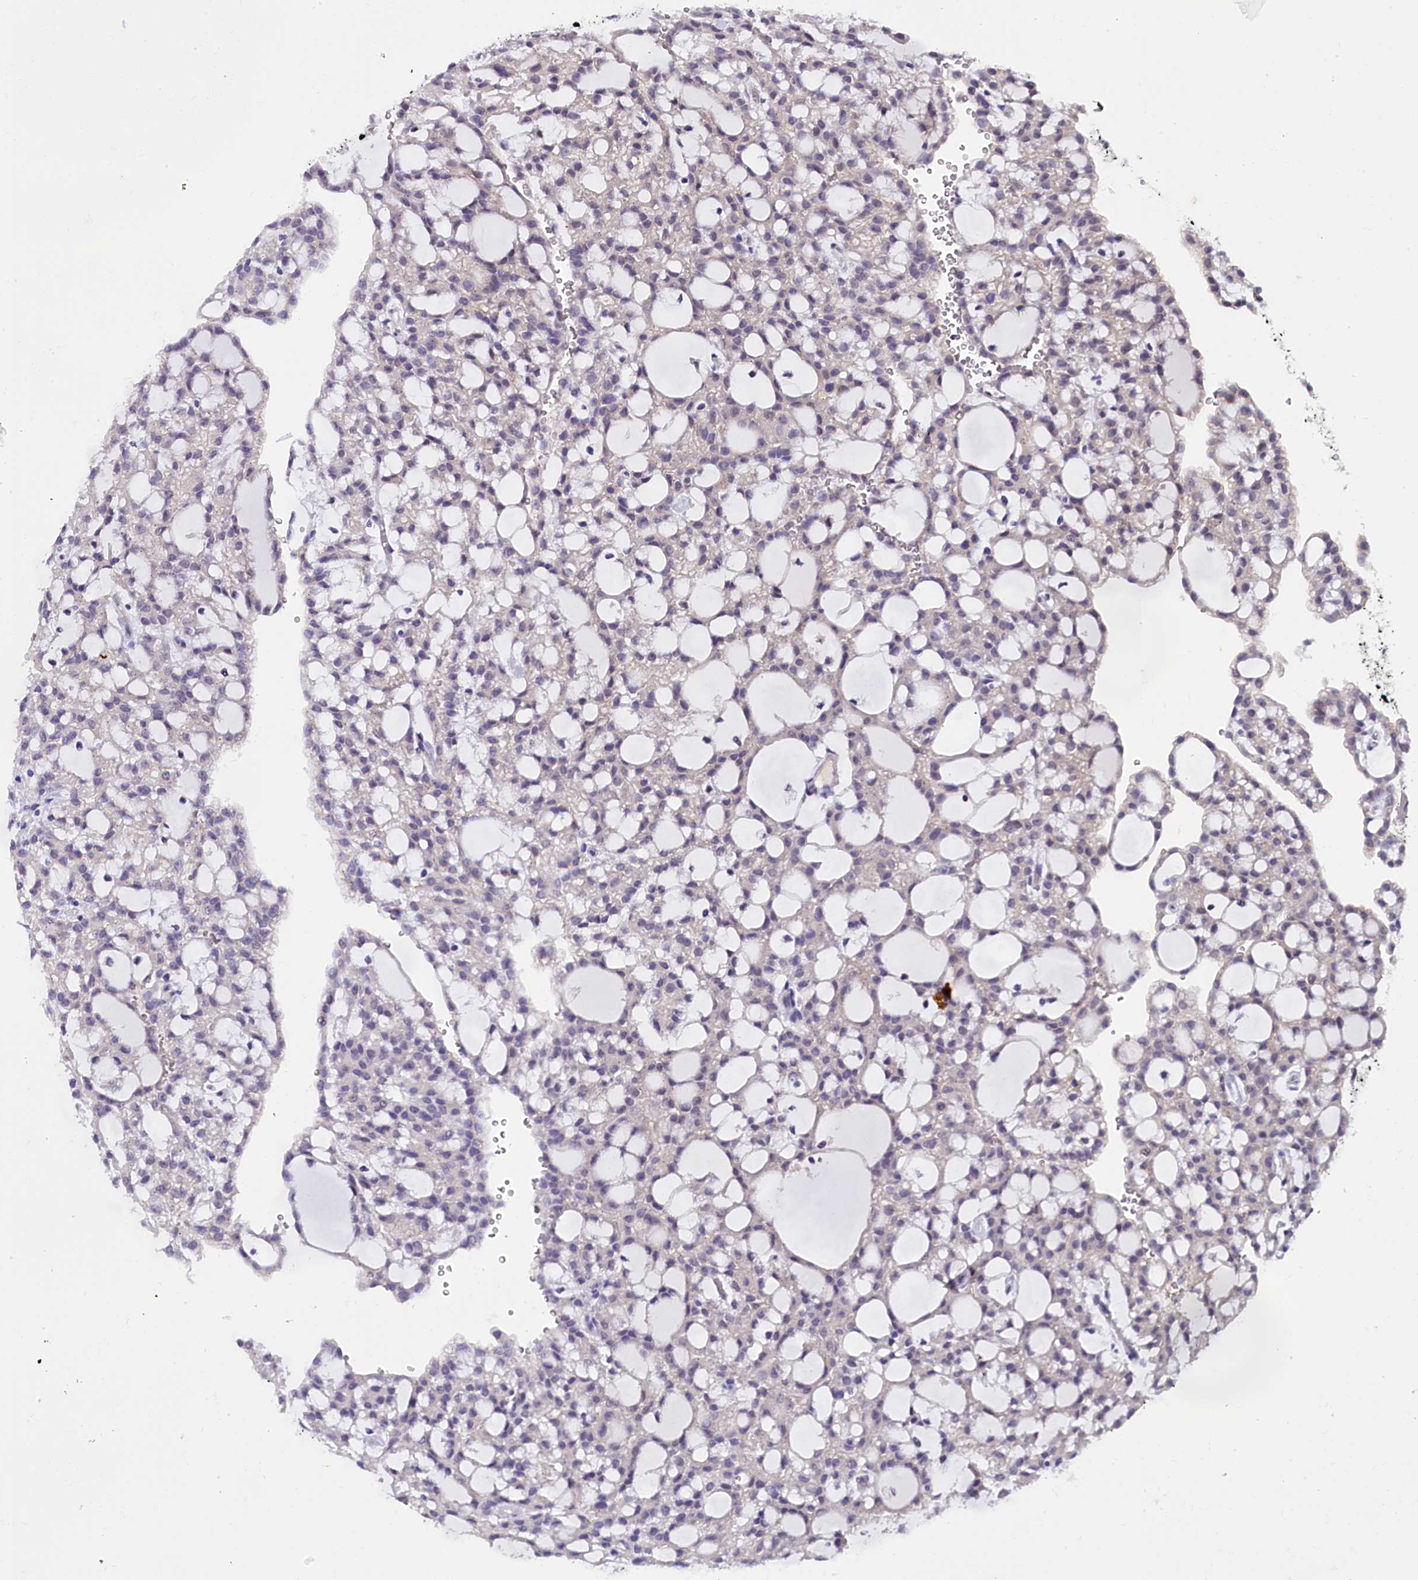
{"staining": {"intensity": "negative", "quantity": "none", "location": "none"}, "tissue": "renal cancer", "cell_type": "Tumor cells", "image_type": "cancer", "snomed": [{"axis": "morphology", "description": "Adenocarcinoma, NOS"}, {"axis": "topography", "description": "Kidney"}], "caption": "DAB (3,3'-diaminobenzidine) immunohistochemical staining of human adenocarcinoma (renal) reveals no significant positivity in tumor cells.", "gene": "IQCN", "patient": {"sex": "male", "age": 63}}